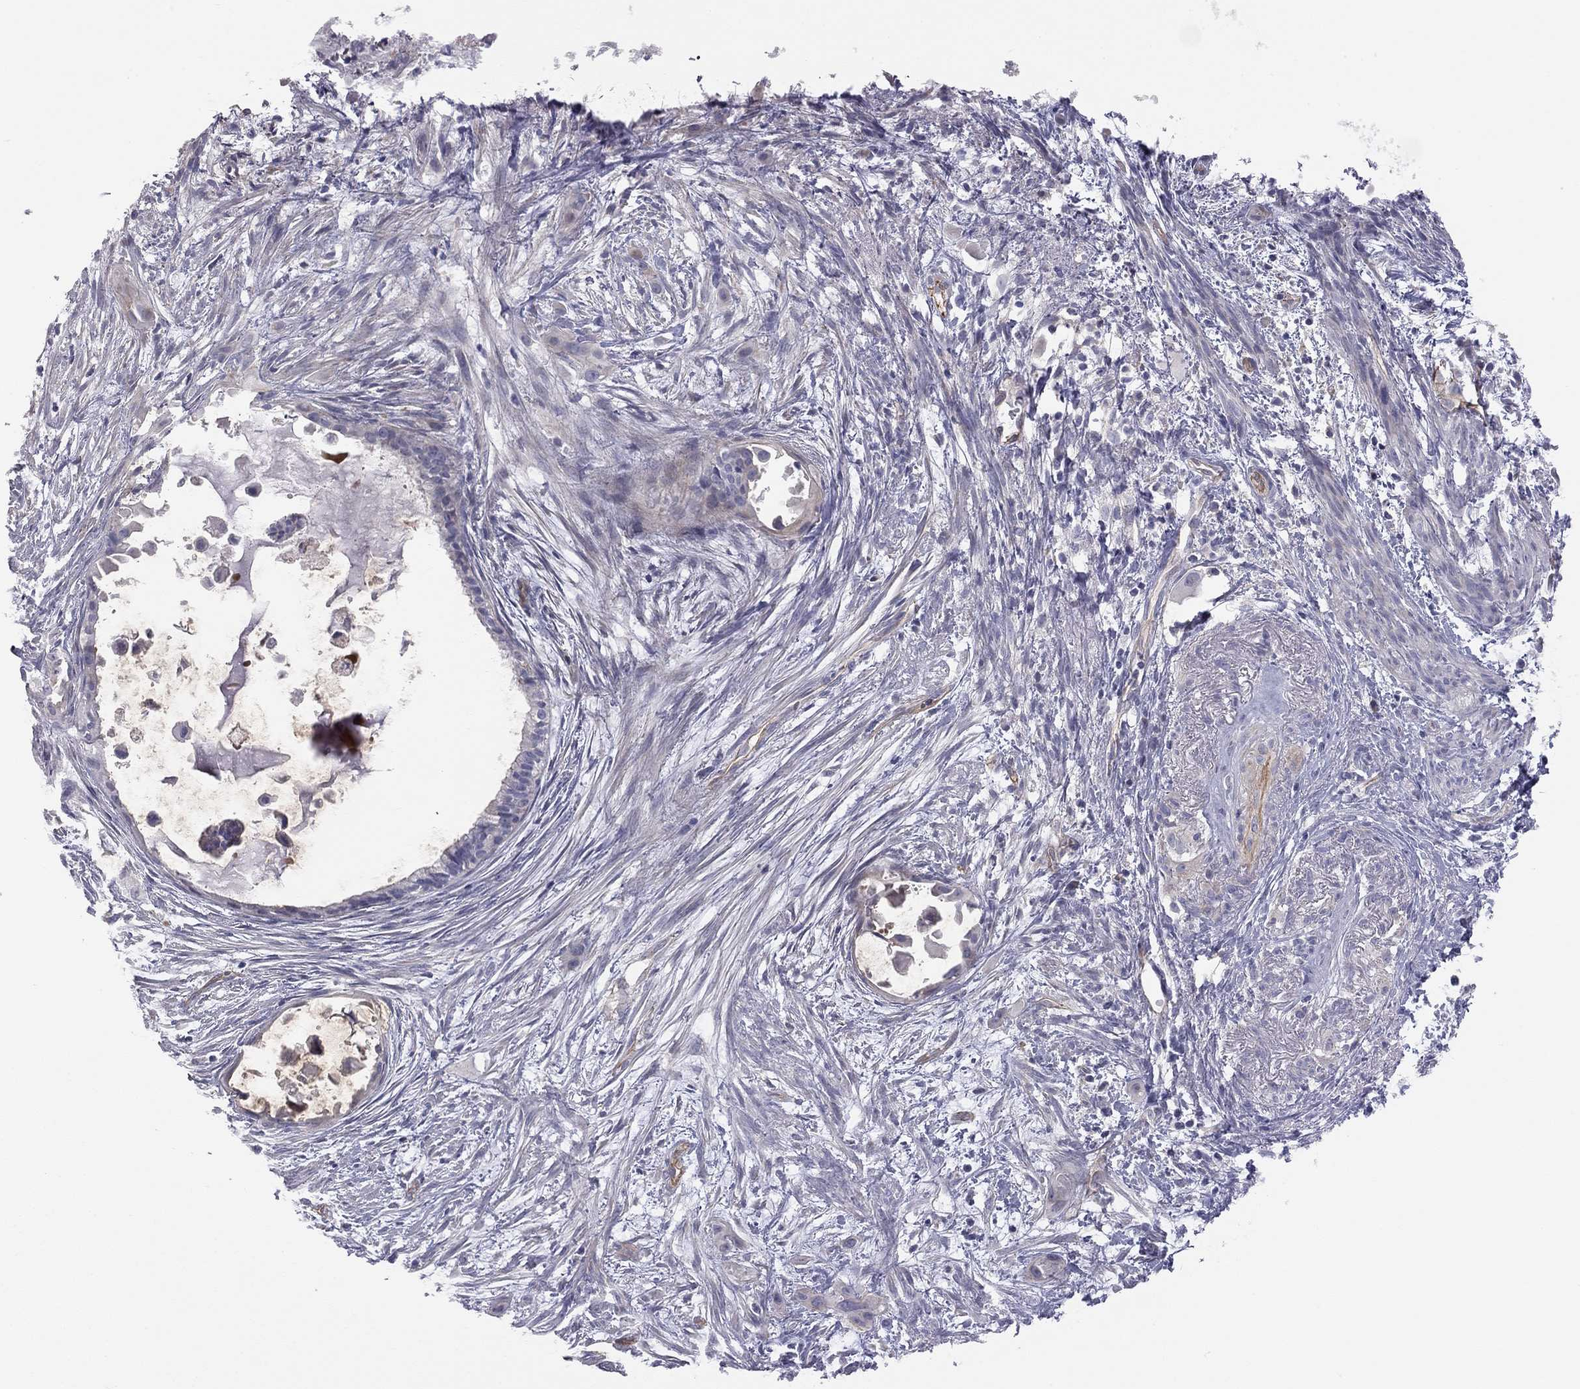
{"staining": {"intensity": "negative", "quantity": "none", "location": "none"}, "tissue": "endometrial cancer", "cell_type": "Tumor cells", "image_type": "cancer", "snomed": [{"axis": "morphology", "description": "Adenocarcinoma, NOS"}, {"axis": "topography", "description": "Endometrium"}], "caption": "Immunohistochemical staining of endometrial adenocarcinoma reveals no significant expression in tumor cells. (Stains: DAB (3,3'-diaminobenzidine) immunohistochemistry (IHC) with hematoxylin counter stain, Microscopy: brightfield microscopy at high magnification).", "gene": "GPRC5B", "patient": {"sex": "female", "age": 86}}